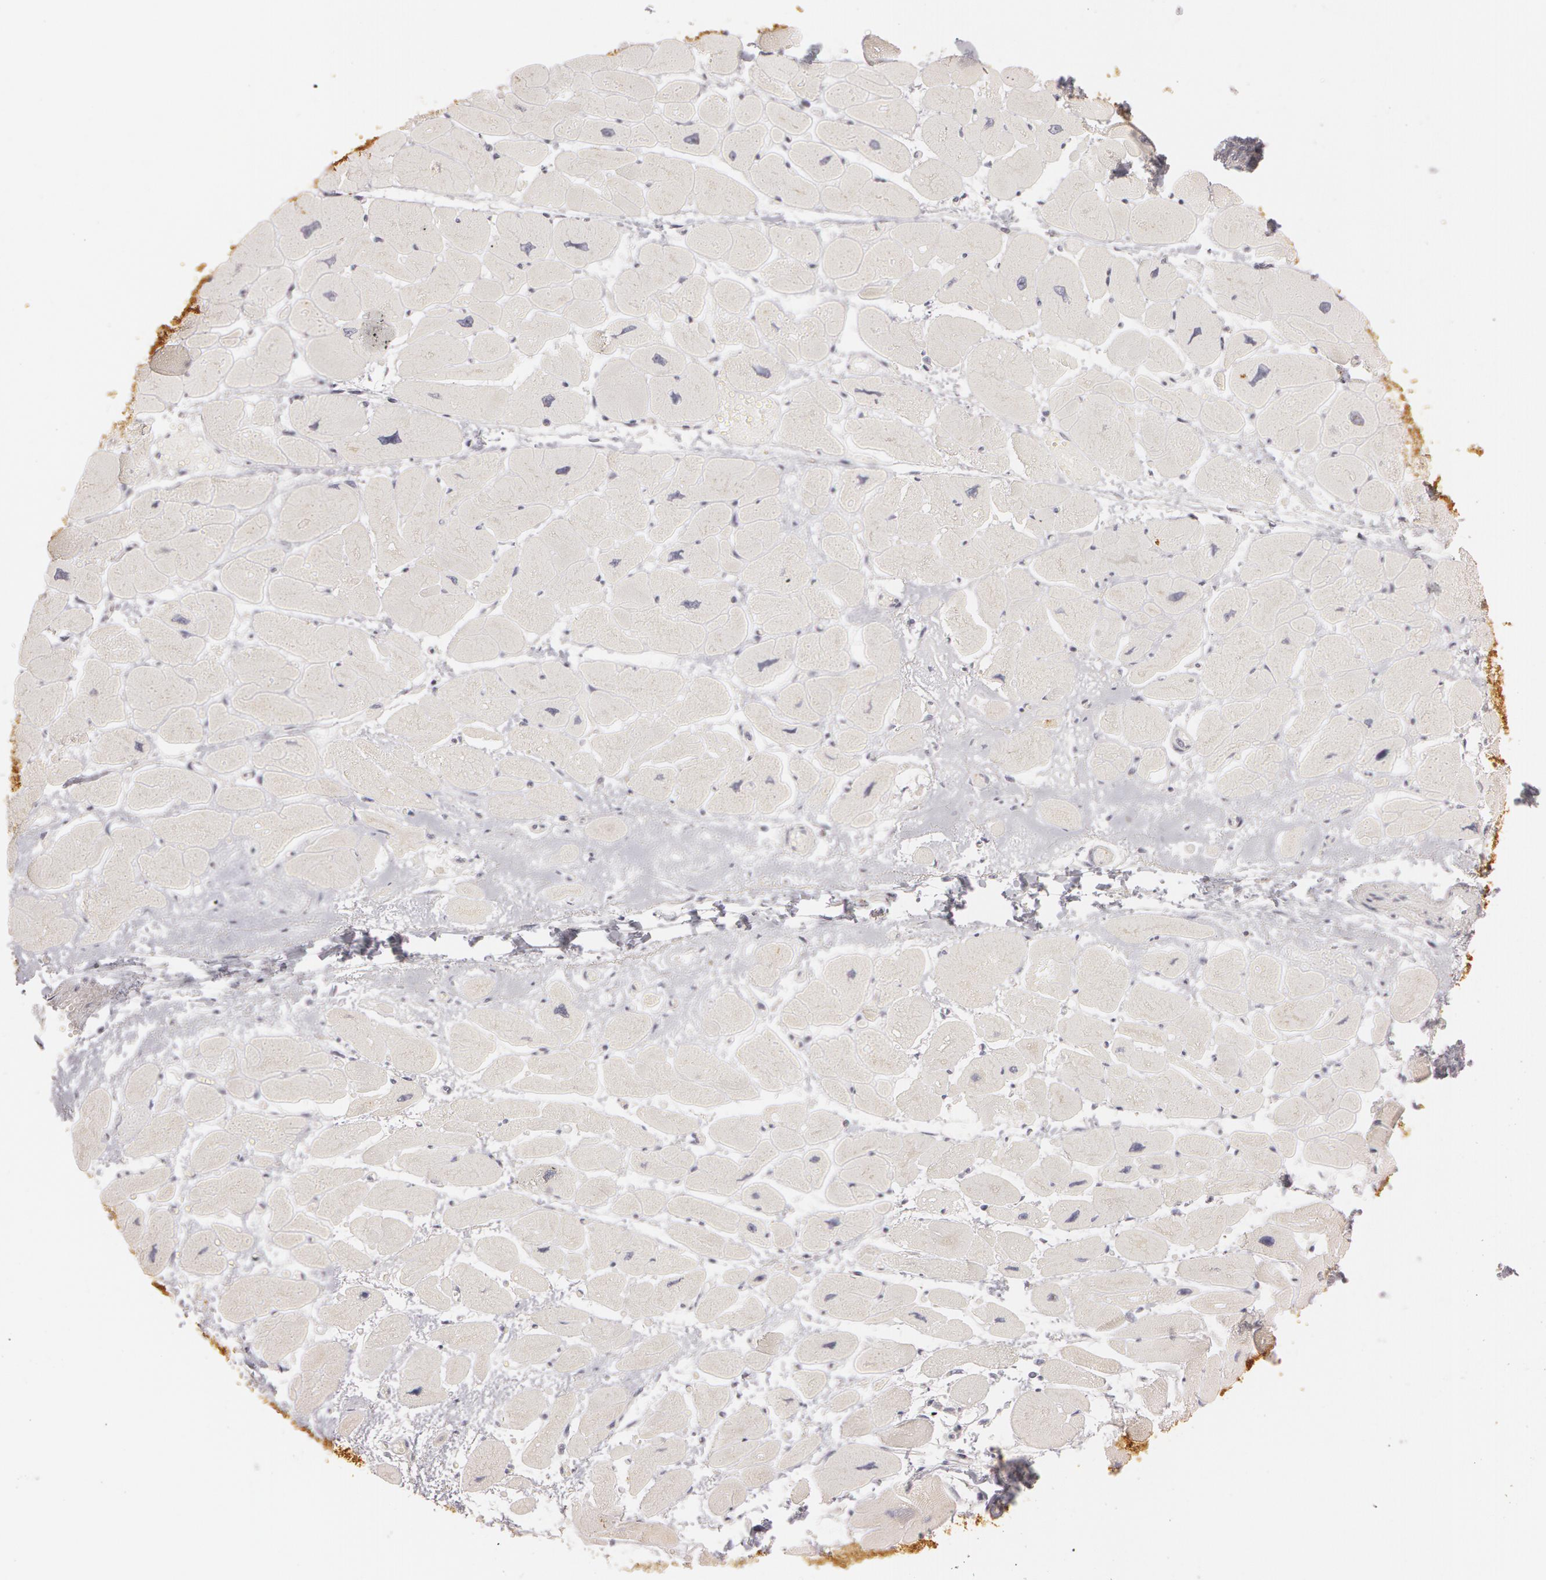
{"staining": {"intensity": "negative", "quantity": "none", "location": "none"}, "tissue": "heart muscle", "cell_type": "Cardiomyocytes", "image_type": "normal", "snomed": [{"axis": "morphology", "description": "Normal tissue, NOS"}, {"axis": "topography", "description": "Heart"}], "caption": "Protein analysis of normal heart muscle demonstrates no significant staining in cardiomyocytes. (DAB IHC visualized using brightfield microscopy, high magnification).", "gene": "RALGAPA1", "patient": {"sex": "female", "age": 54}}